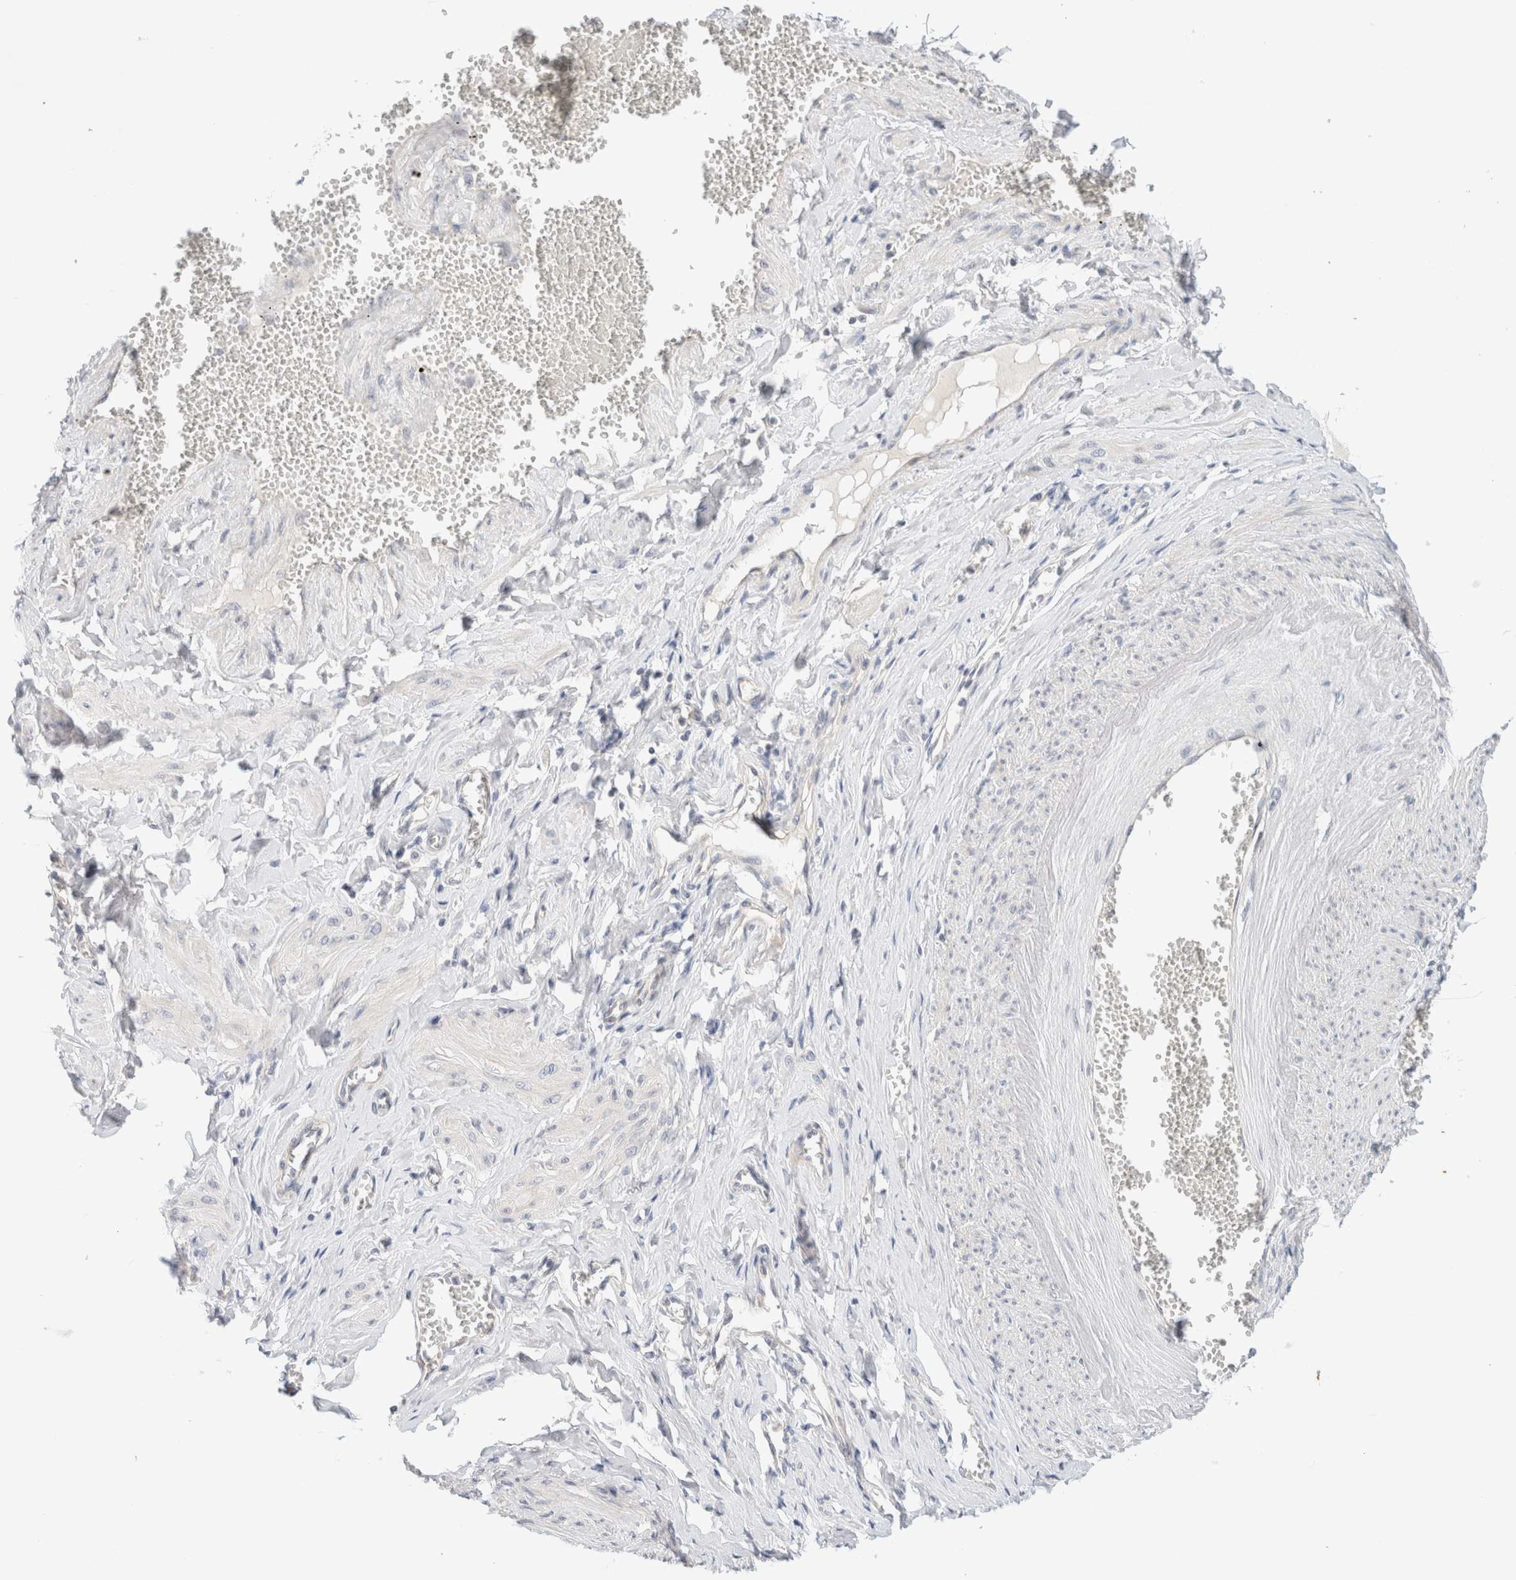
{"staining": {"intensity": "negative", "quantity": "none", "location": "none"}, "tissue": "adipose tissue", "cell_type": "Adipocytes", "image_type": "normal", "snomed": [{"axis": "morphology", "description": "Normal tissue, NOS"}, {"axis": "topography", "description": "Vascular tissue"}, {"axis": "topography", "description": "Fallopian tube"}, {"axis": "topography", "description": "Ovary"}], "caption": "Adipose tissue was stained to show a protein in brown. There is no significant staining in adipocytes. Brightfield microscopy of immunohistochemistry stained with DAB (brown) and hematoxylin (blue), captured at high magnification.", "gene": "SPRTN", "patient": {"sex": "female", "age": 67}}